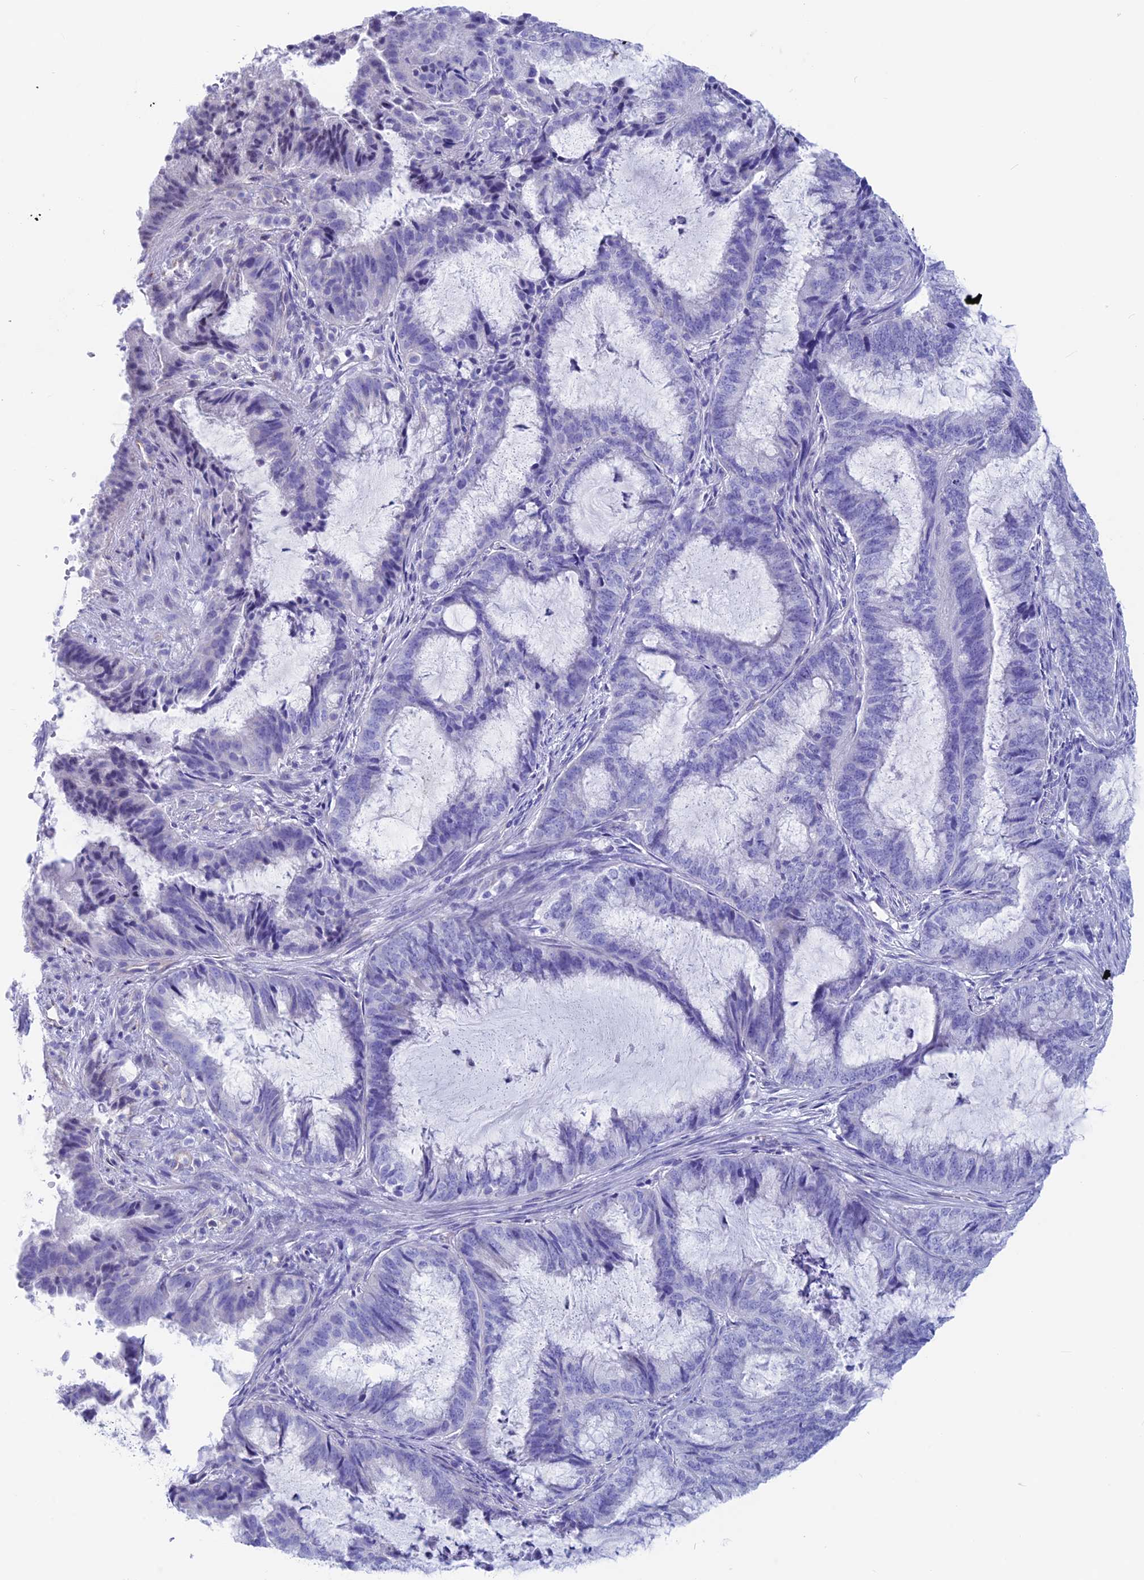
{"staining": {"intensity": "negative", "quantity": "none", "location": "none"}, "tissue": "endometrial cancer", "cell_type": "Tumor cells", "image_type": "cancer", "snomed": [{"axis": "morphology", "description": "Adenocarcinoma, NOS"}, {"axis": "topography", "description": "Endometrium"}], "caption": "Micrograph shows no protein expression in tumor cells of endometrial cancer (adenocarcinoma) tissue.", "gene": "GNGT2", "patient": {"sex": "female", "age": 51}}